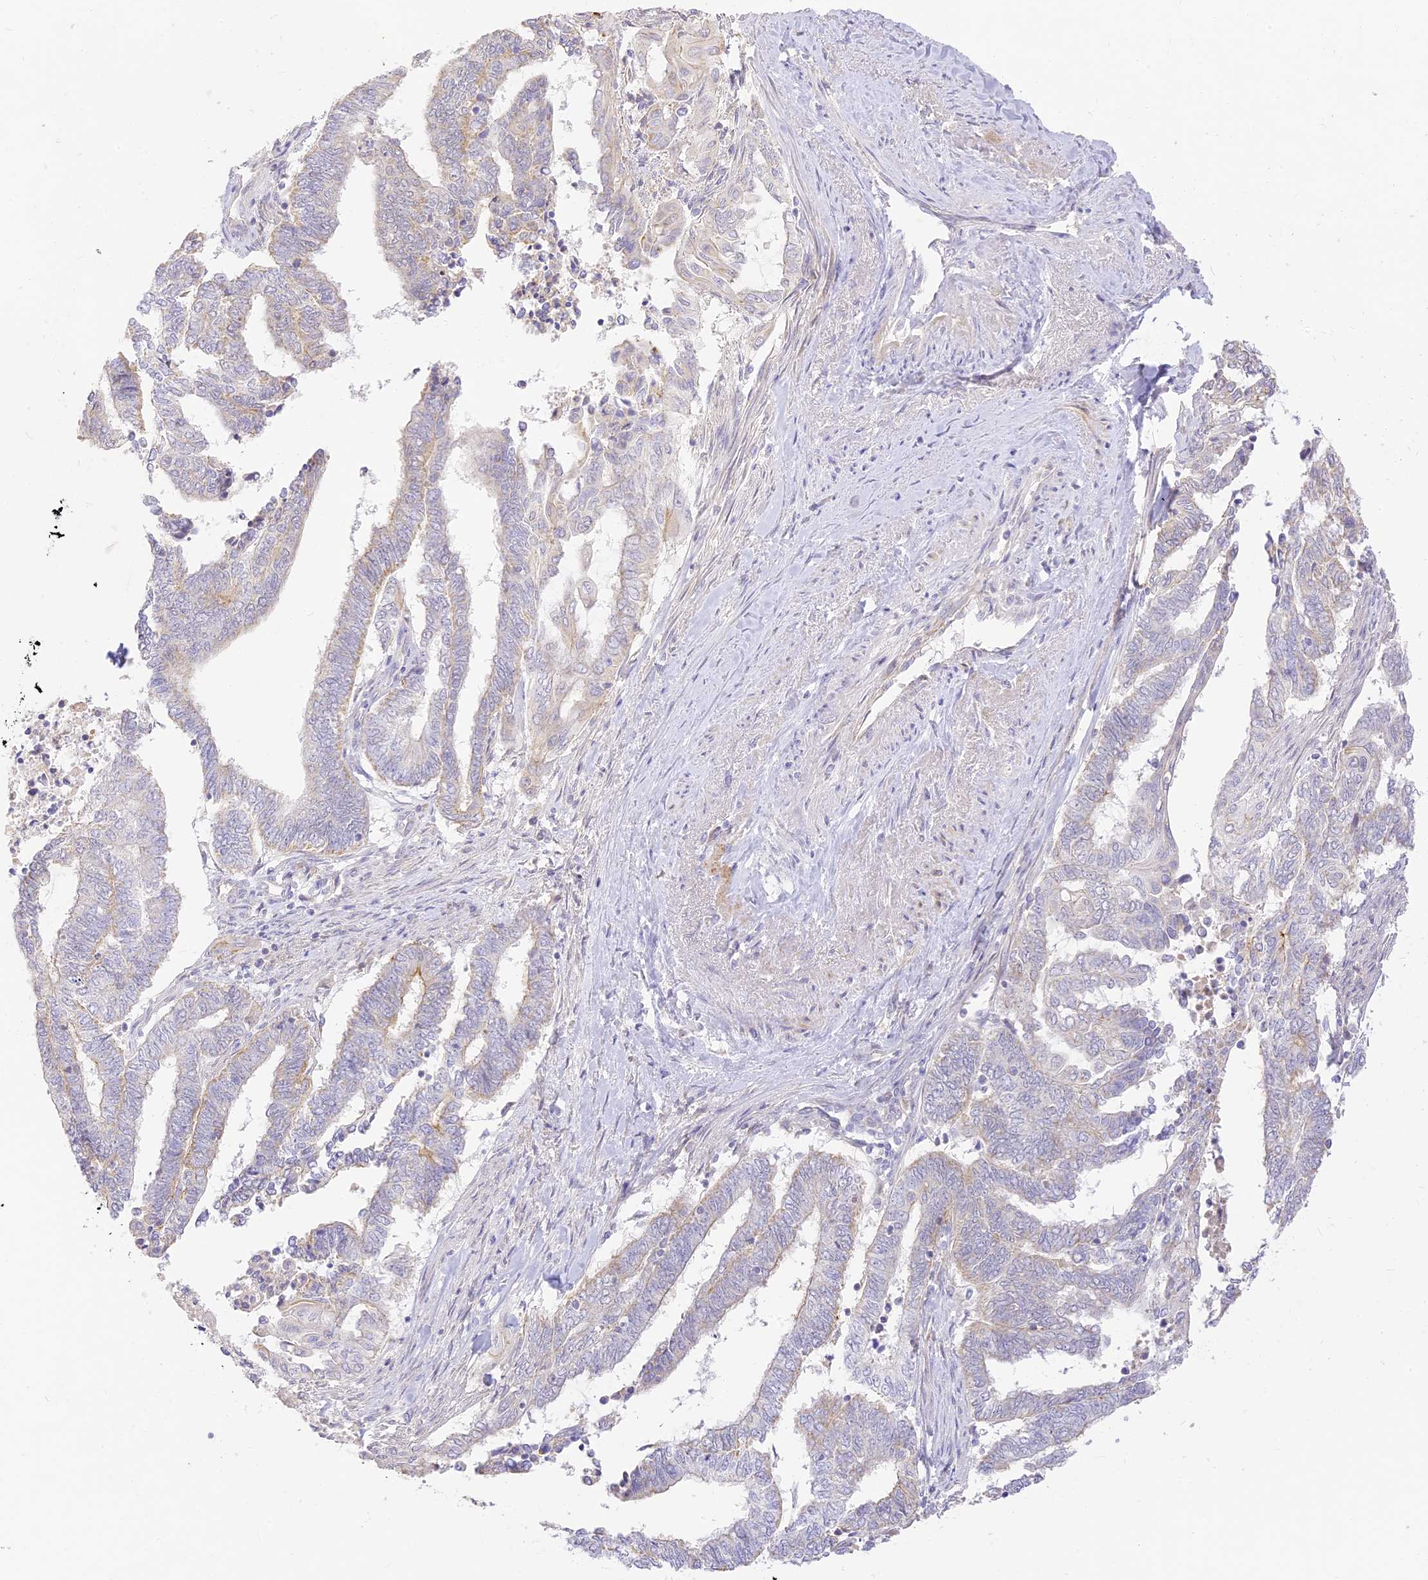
{"staining": {"intensity": "weak", "quantity": "<25%", "location": "cytoplasmic/membranous"}, "tissue": "endometrial cancer", "cell_type": "Tumor cells", "image_type": "cancer", "snomed": [{"axis": "morphology", "description": "Adenocarcinoma, NOS"}, {"axis": "topography", "description": "Uterus"}, {"axis": "topography", "description": "Endometrium"}], "caption": "This is an immunohistochemistry (IHC) histopathology image of adenocarcinoma (endometrial). There is no staining in tumor cells.", "gene": "LRRC15", "patient": {"sex": "female", "age": 70}}